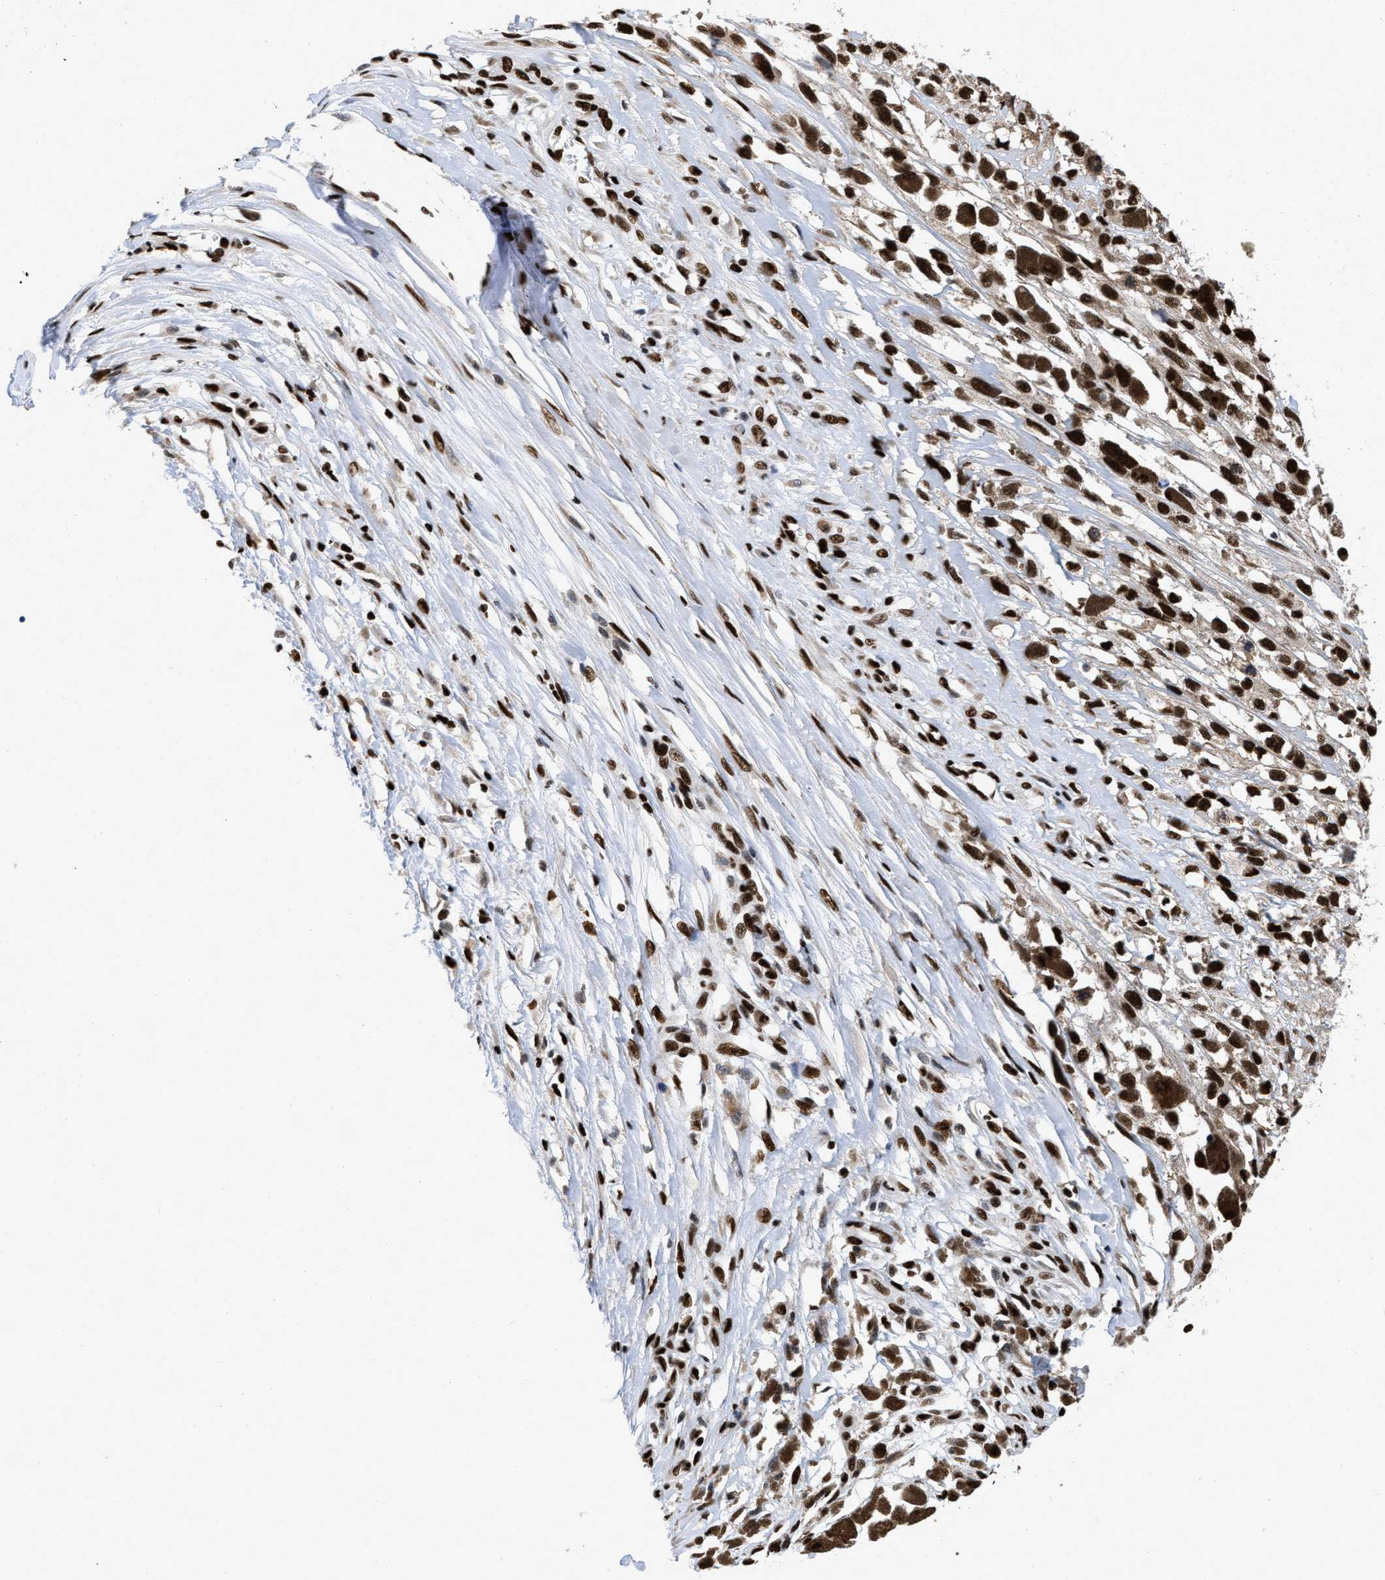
{"staining": {"intensity": "strong", "quantity": ">75%", "location": "nuclear"}, "tissue": "melanoma", "cell_type": "Tumor cells", "image_type": "cancer", "snomed": [{"axis": "morphology", "description": "Malignant melanoma, Metastatic site"}, {"axis": "topography", "description": "Lymph node"}], "caption": "A high-resolution image shows immunohistochemistry (IHC) staining of malignant melanoma (metastatic site), which reveals strong nuclear expression in approximately >75% of tumor cells.", "gene": "CREB1", "patient": {"sex": "male", "age": 59}}